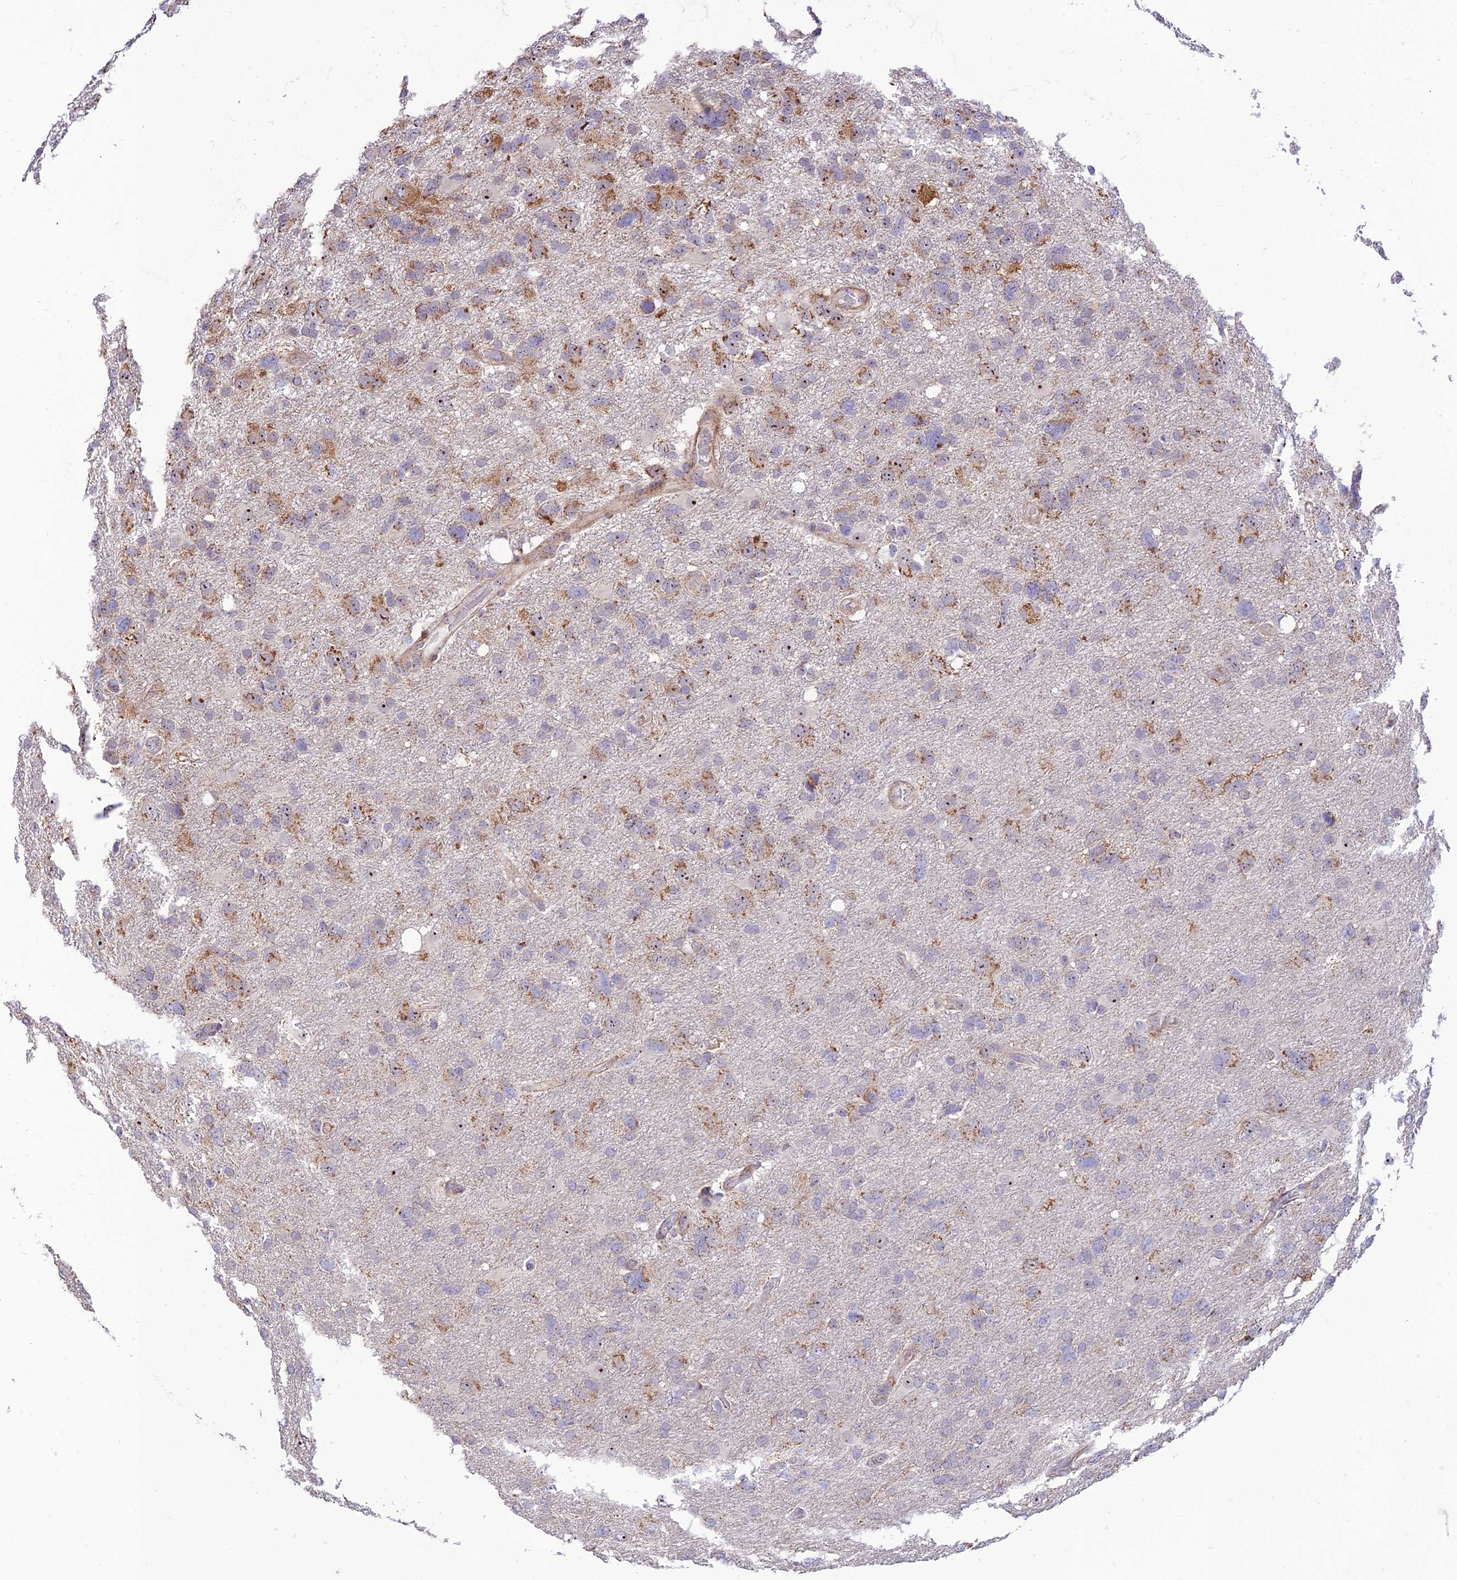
{"staining": {"intensity": "moderate", "quantity": "25%-75%", "location": "cytoplasmic/membranous"}, "tissue": "glioma", "cell_type": "Tumor cells", "image_type": "cancer", "snomed": [{"axis": "morphology", "description": "Glioma, malignant, High grade"}, {"axis": "topography", "description": "Brain"}], "caption": "Tumor cells show medium levels of moderate cytoplasmic/membranous positivity in approximately 25%-75% of cells in human glioma.", "gene": "KBTBD7", "patient": {"sex": "male", "age": 61}}